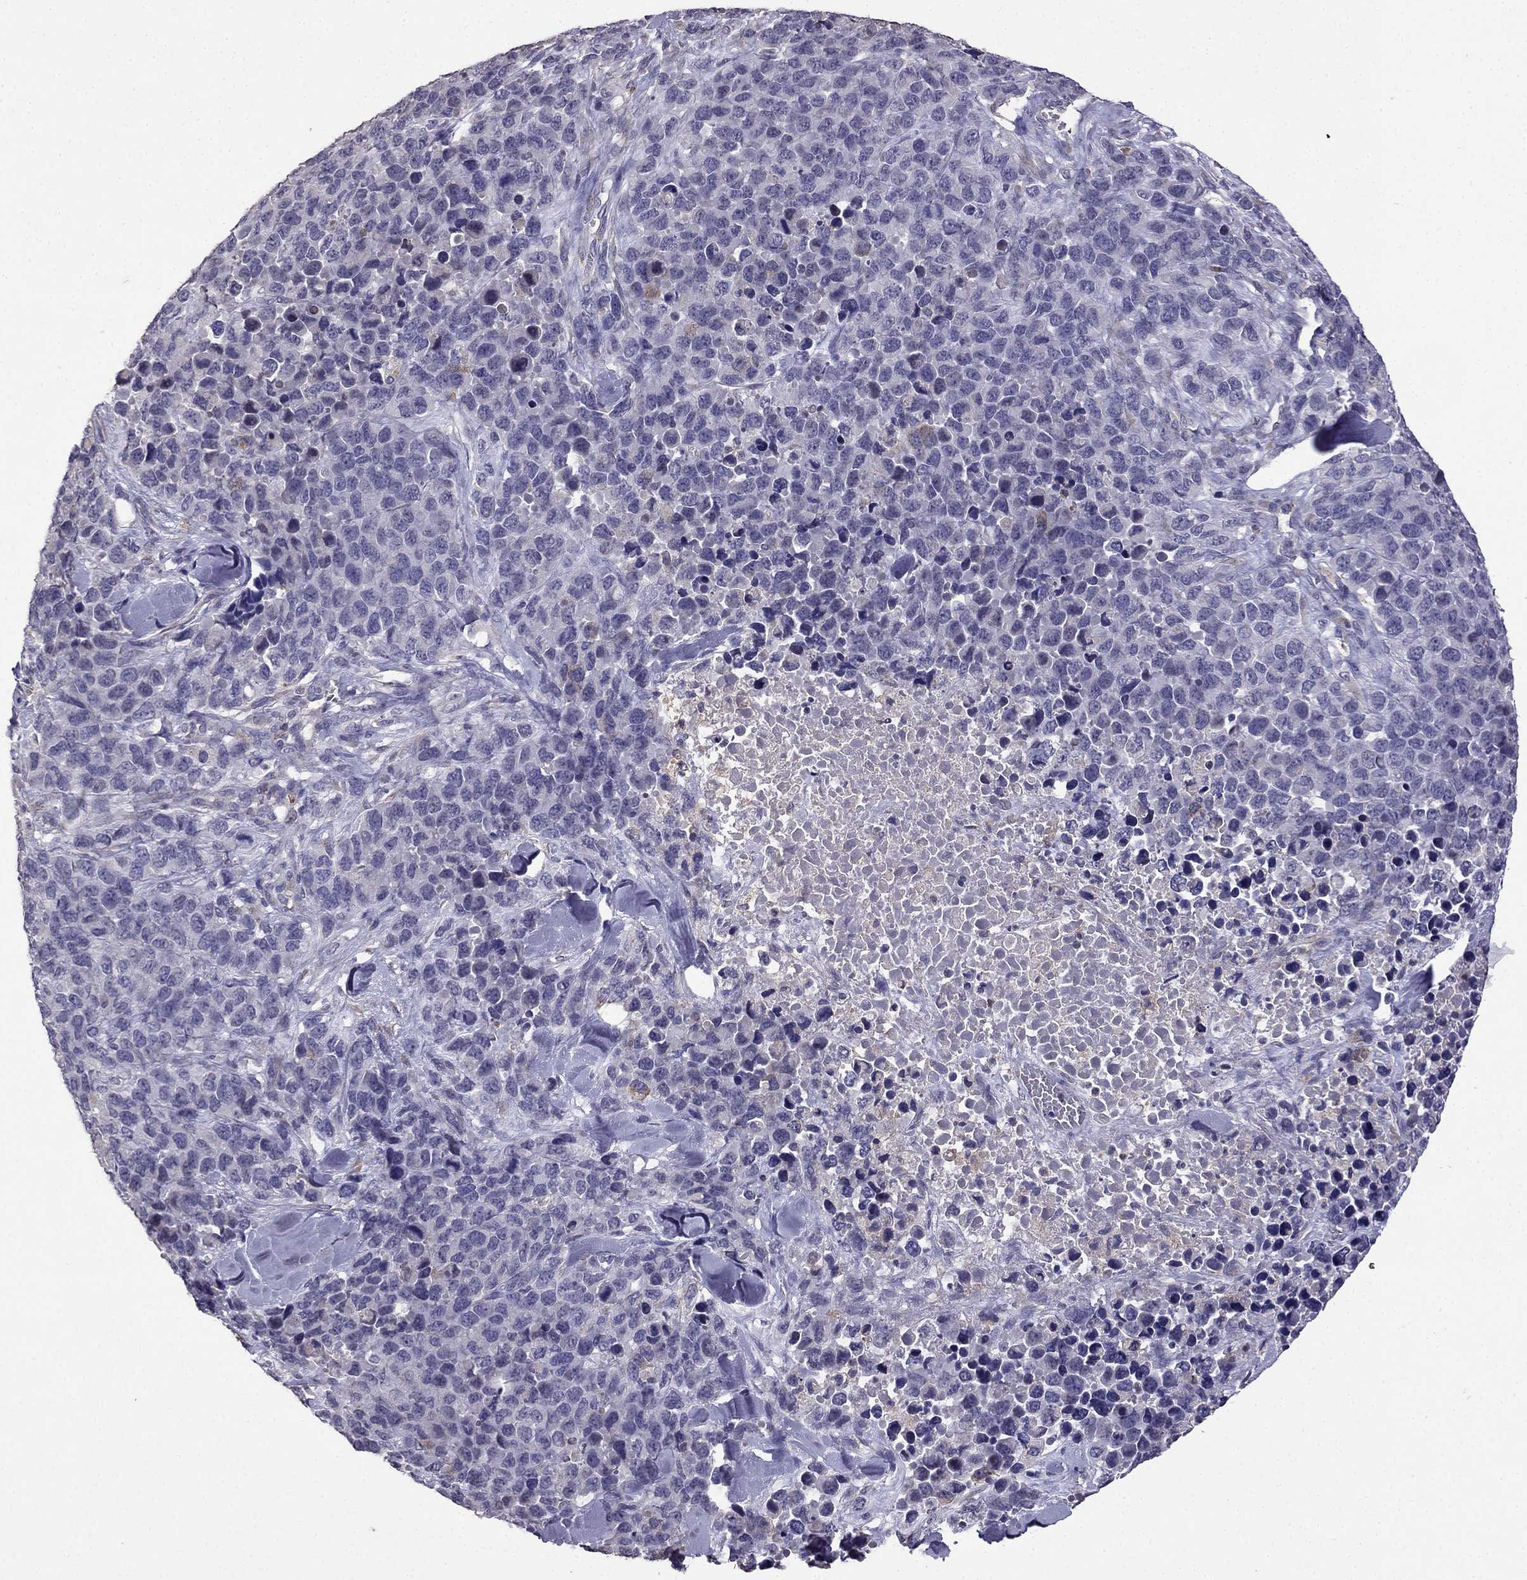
{"staining": {"intensity": "negative", "quantity": "none", "location": "none"}, "tissue": "melanoma", "cell_type": "Tumor cells", "image_type": "cancer", "snomed": [{"axis": "morphology", "description": "Malignant melanoma, Metastatic site"}, {"axis": "topography", "description": "Skin"}], "caption": "The image exhibits no significant positivity in tumor cells of malignant melanoma (metastatic site).", "gene": "CDH9", "patient": {"sex": "male", "age": 84}}